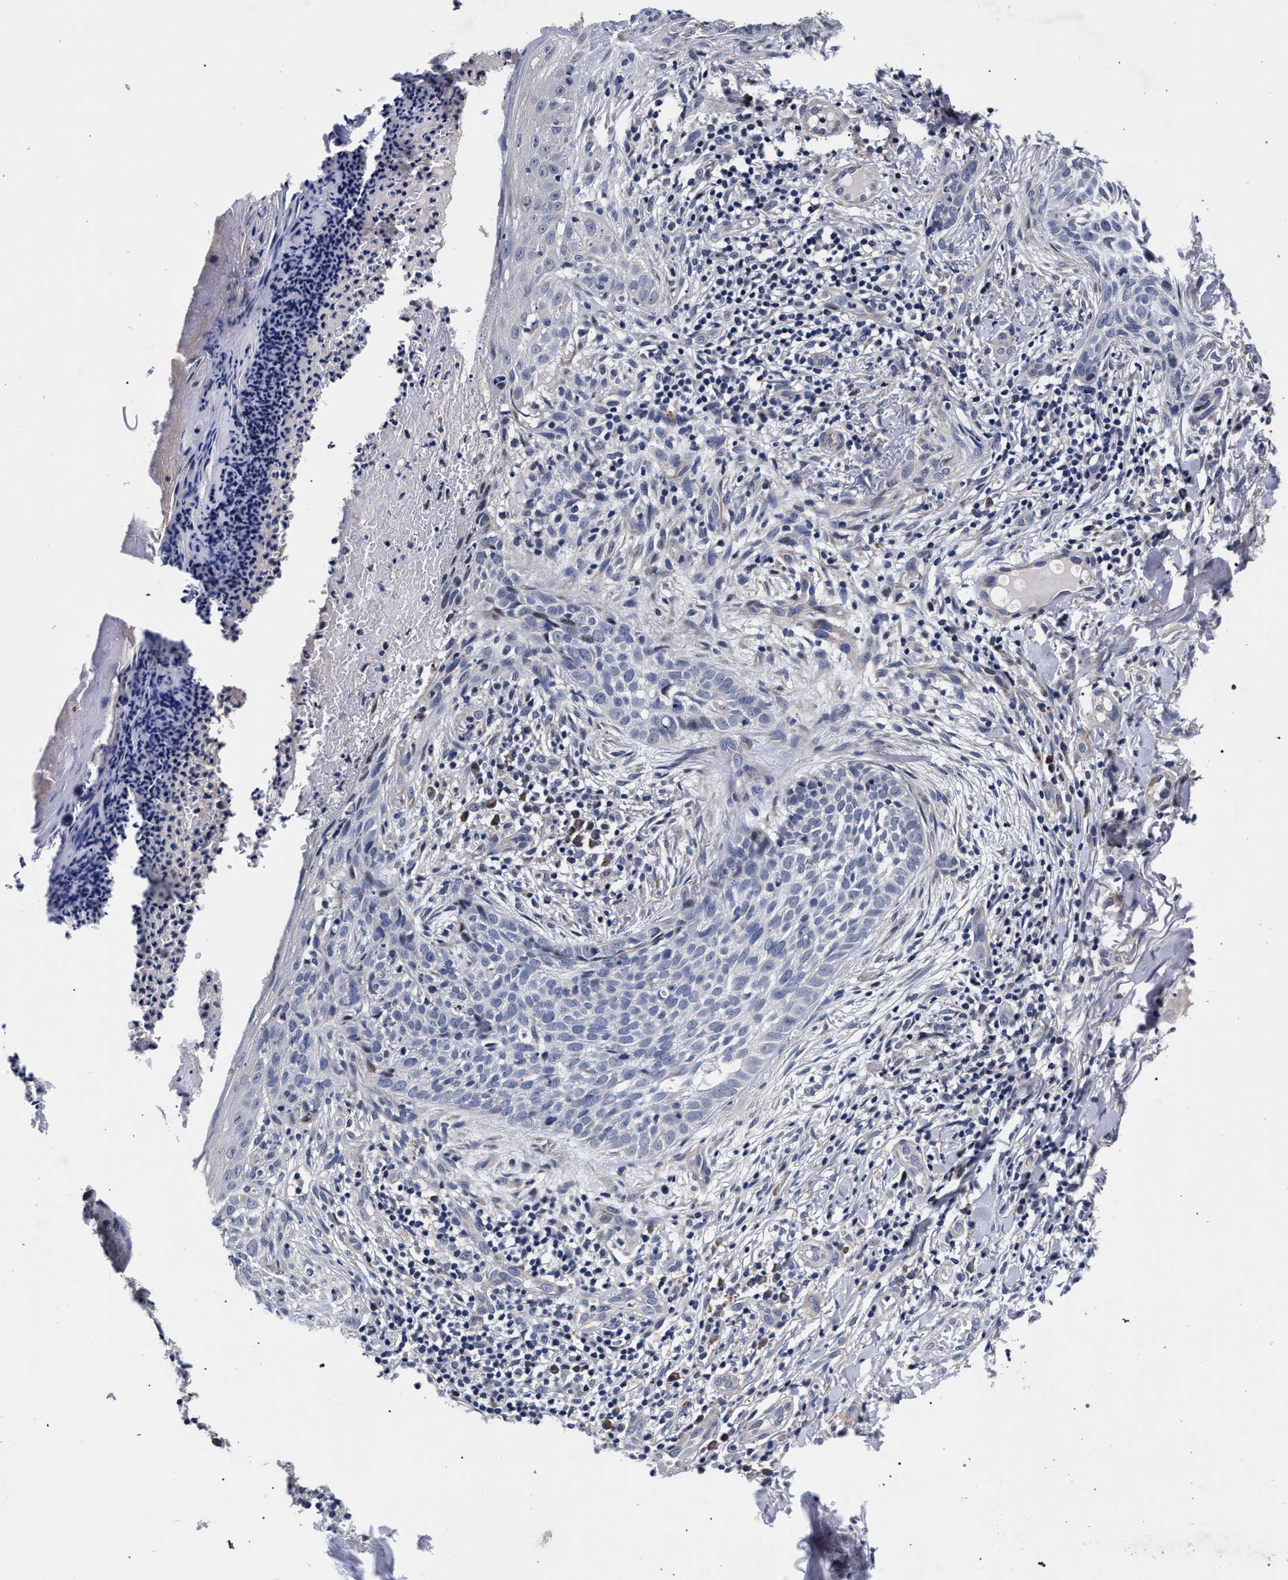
{"staining": {"intensity": "negative", "quantity": "none", "location": "none"}, "tissue": "skin cancer", "cell_type": "Tumor cells", "image_type": "cancer", "snomed": [{"axis": "morphology", "description": "Normal tissue, NOS"}, {"axis": "morphology", "description": "Basal cell carcinoma"}, {"axis": "topography", "description": "Skin"}], "caption": "High magnification brightfield microscopy of skin basal cell carcinoma stained with DAB (brown) and counterstained with hematoxylin (blue): tumor cells show no significant expression. (DAB IHC, high magnification).", "gene": "CFAP95", "patient": {"sex": "male", "age": 67}}